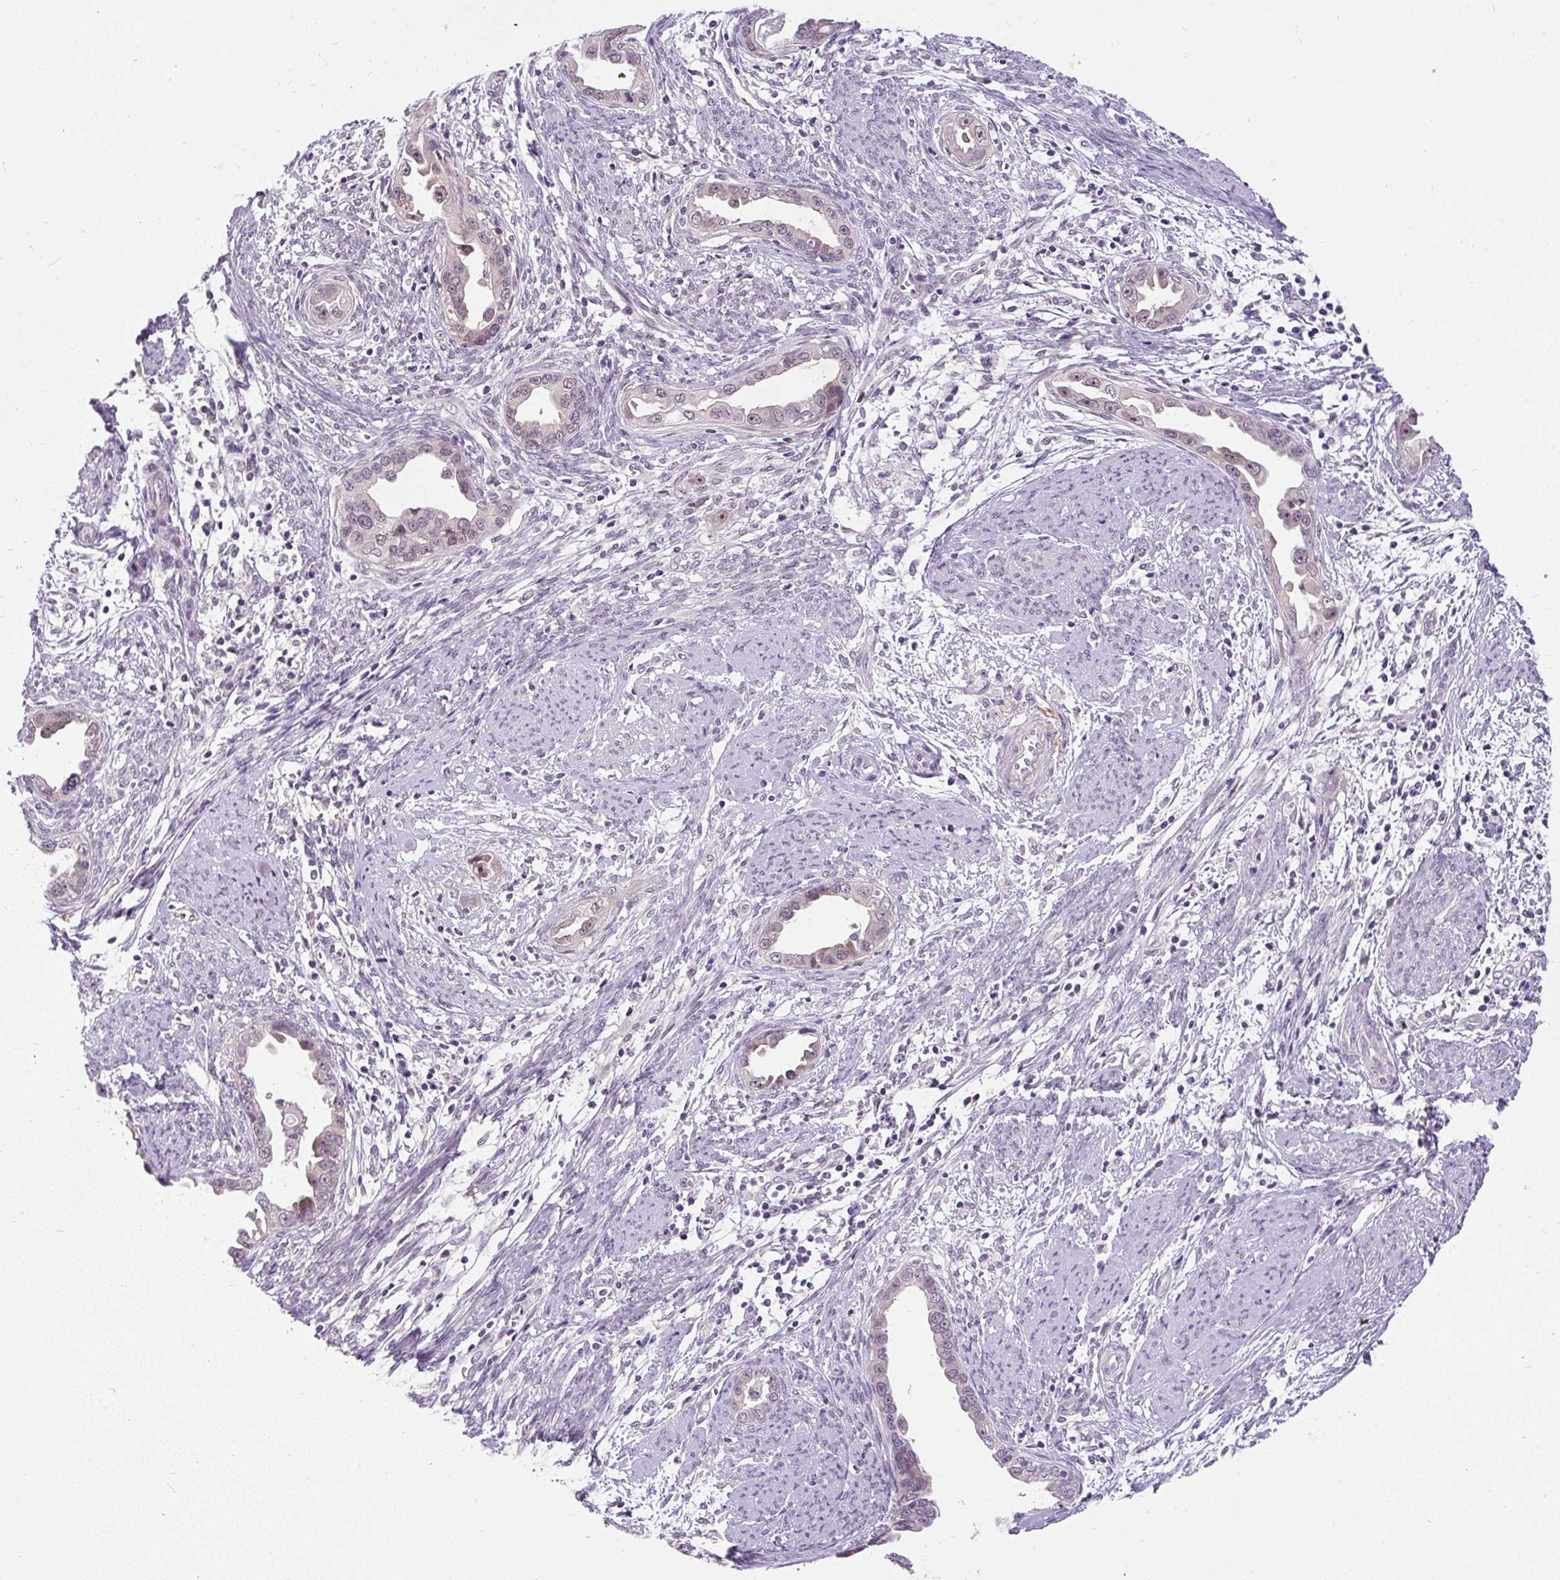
{"staining": {"intensity": "weak", "quantity": "25%-75%", "location": "cytoplasmic/membranous,nuclear"}, "tissue": "endometrial cancer", "cell_type": "Tumor cells", "image_type": "cancer", "snomed": [{"axis": "morphology", "description": "Adenocarcinoma, NOS"}, {"axis": "topography", "description": "Endometrium"}], "caption": "Endometrial cancer (adenocarcinoma) stained with DAB (3,3'-diaminobenzidine) immunohistochemistry reveals low levels of weak cytoplasmic/membranous and nuclear positivity in approximately 25%-75% of tumor cells.", "gene": "FAM117B", "patient": {"sex": "female", "age": 57}}